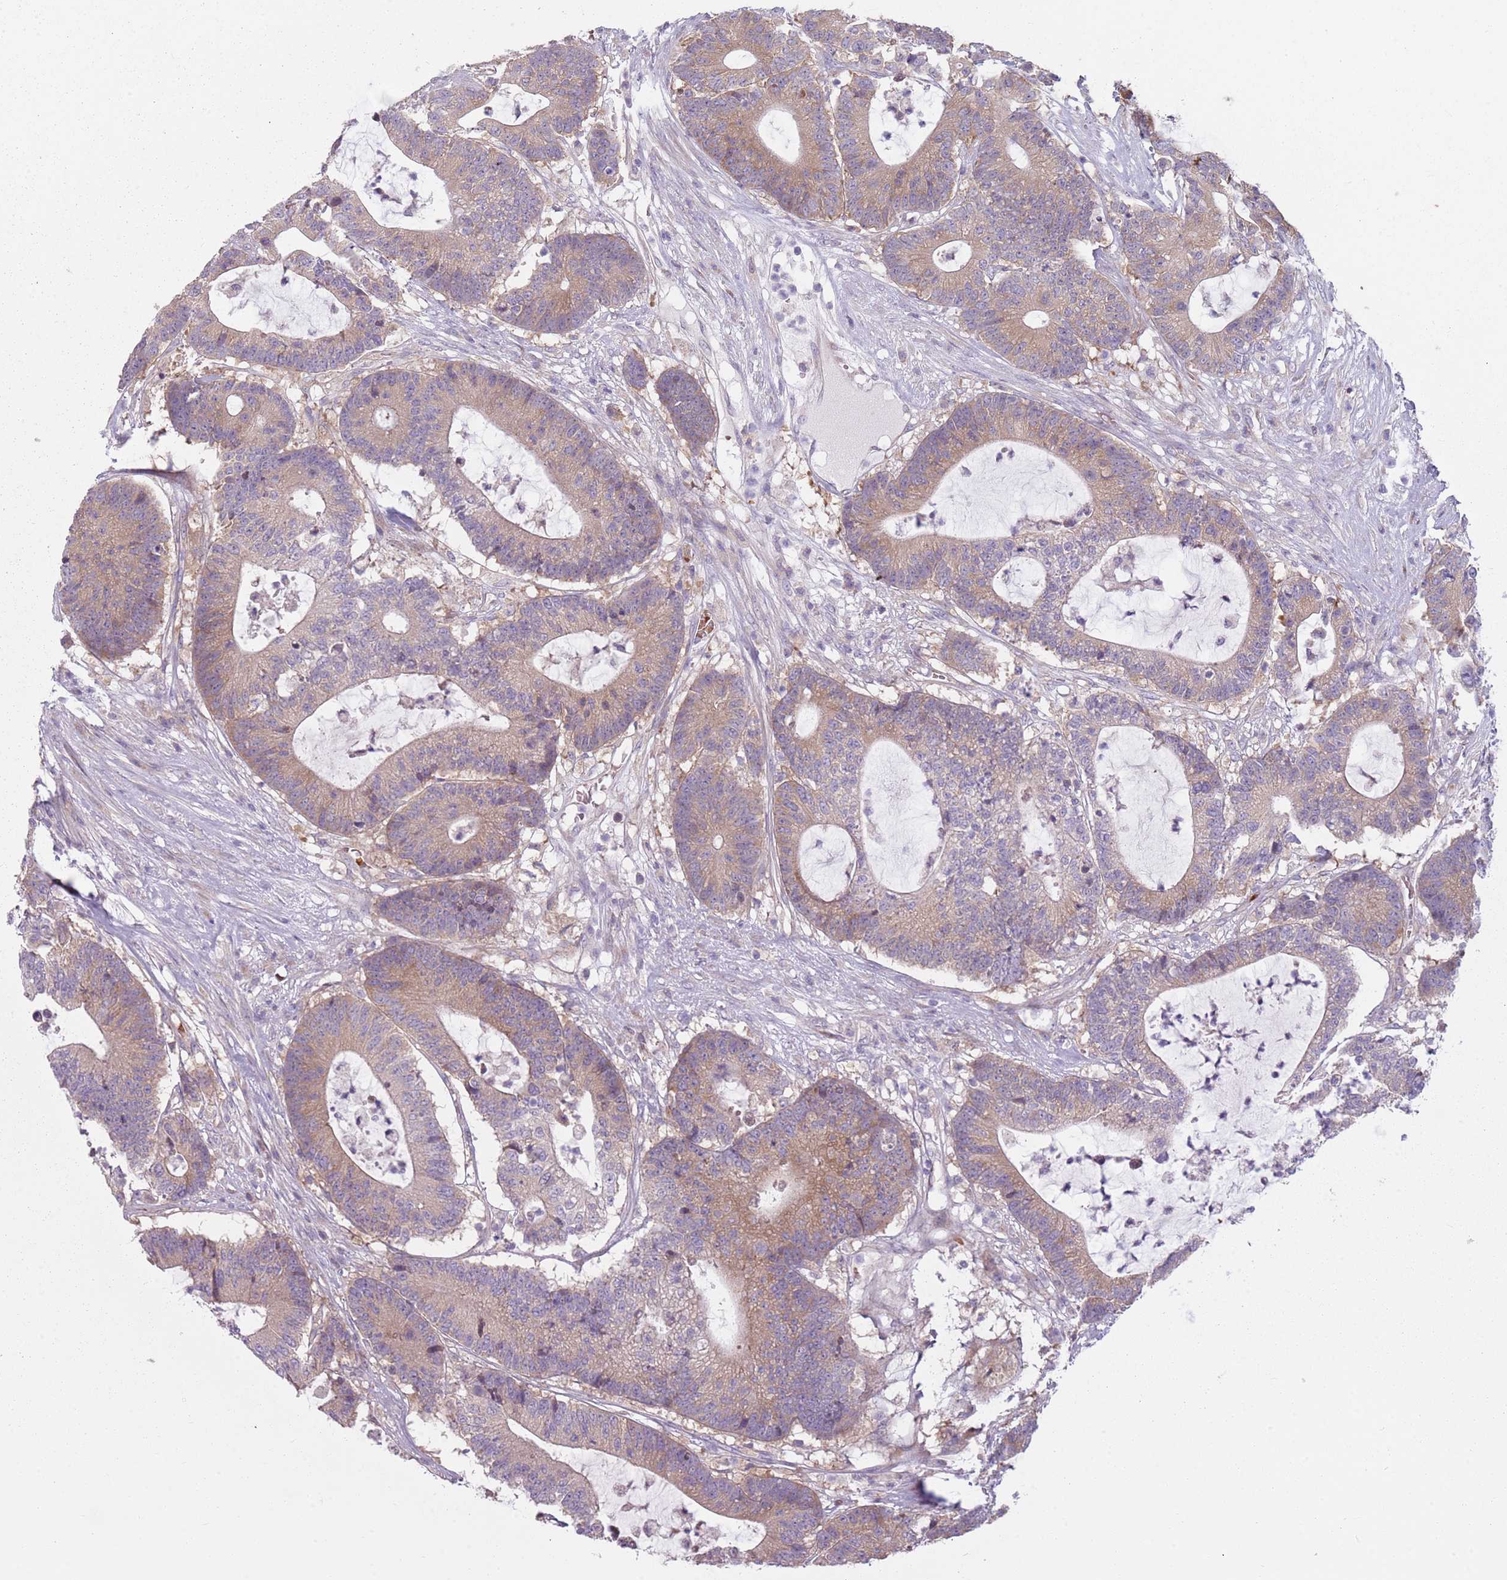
{"staining": {"intensity": "moderate", "quantity": "25%-75%", "location": "cytoplasmic/membranous"}, "tissue": "colorectal cancer", "cell_type": "Tumor cells", "image_type": "cancer", "snomed": [{"axis": "morphology", "description": "Adenocarcinoma, NOS"}, {"axis": "topography", "description": "Colon"}], "caption": "Immunohistochemistry photomicrograph of neoplastic tissue: human adenocarcinoma (colorectal) stained using immunohistochemistry exhibits medium levels of moderate protein expression localized specifically in the cytoplasmic/membranous of tumor cells, appearing as a cytoplasmic/membranous brown color.", "gene": "HSPA14", "patient": {"sex": "female", "age": 84}}